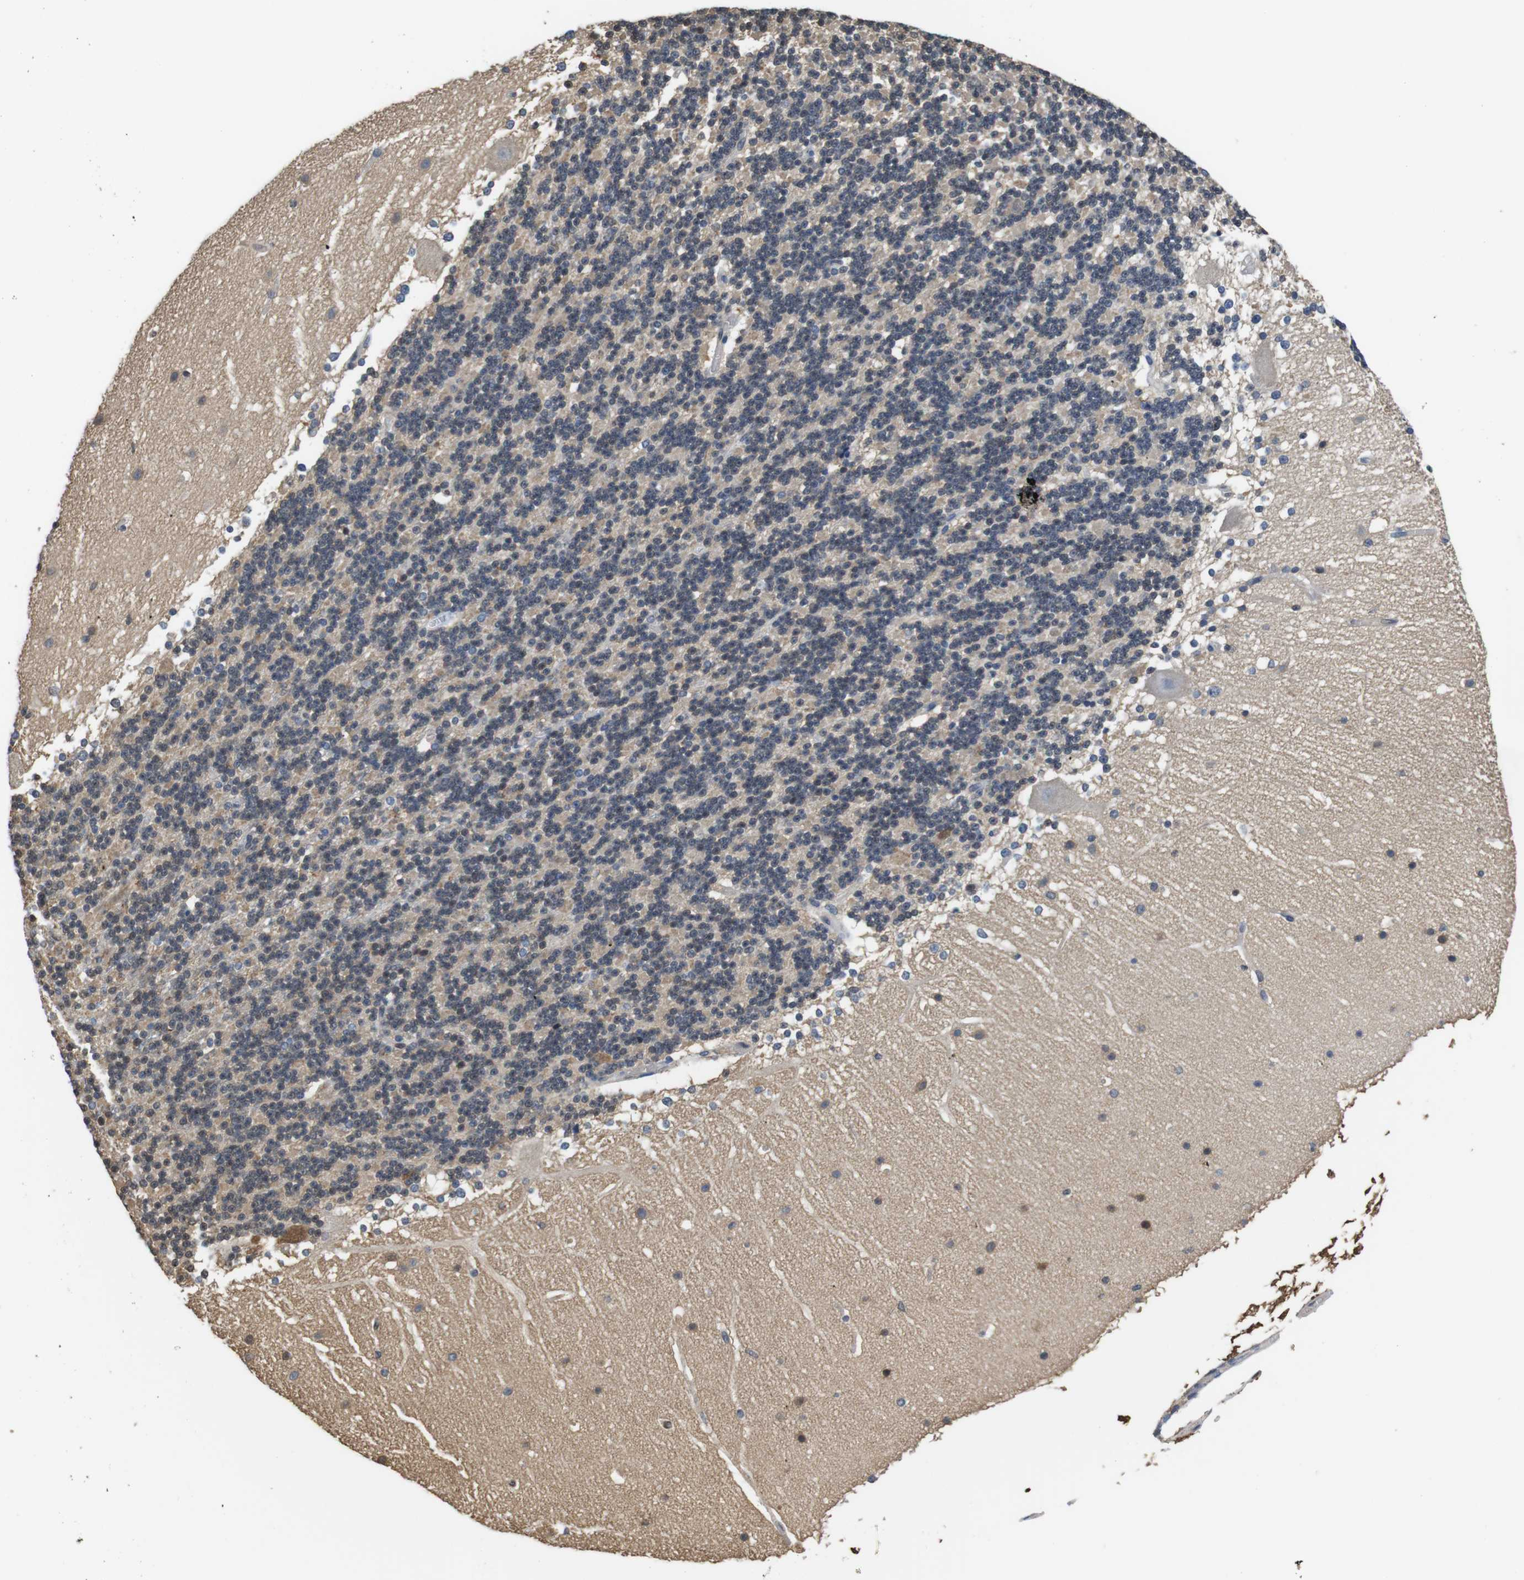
{"staining": {"intensity": "weak", "quantity": "25%-75%", "location": "cytoplasmic/membranous,nuclear"}, "tissue": "cerebellum", "cell_type": "Cells in granular layer", "image_type": "normal", "snomed": [{"axis": "morphology", "description": "Normal tissue, NOS"}, {"axis": "topography", "description": "Cerebellum"}], "caption": "Immunohistochemistry (IHC) image of unremarkable cerebellum: human cerebellum stained using immunohistochemistry exhibits low levels of weak protein expression localized specifically in the cytoplasmic/membranous,nuclear of cells in granular layer, appearing as a cytoplasmic/membranous,nuclear brown color.", "gene": "LDHA", "patient": {"sex": "female", "age": 19}}